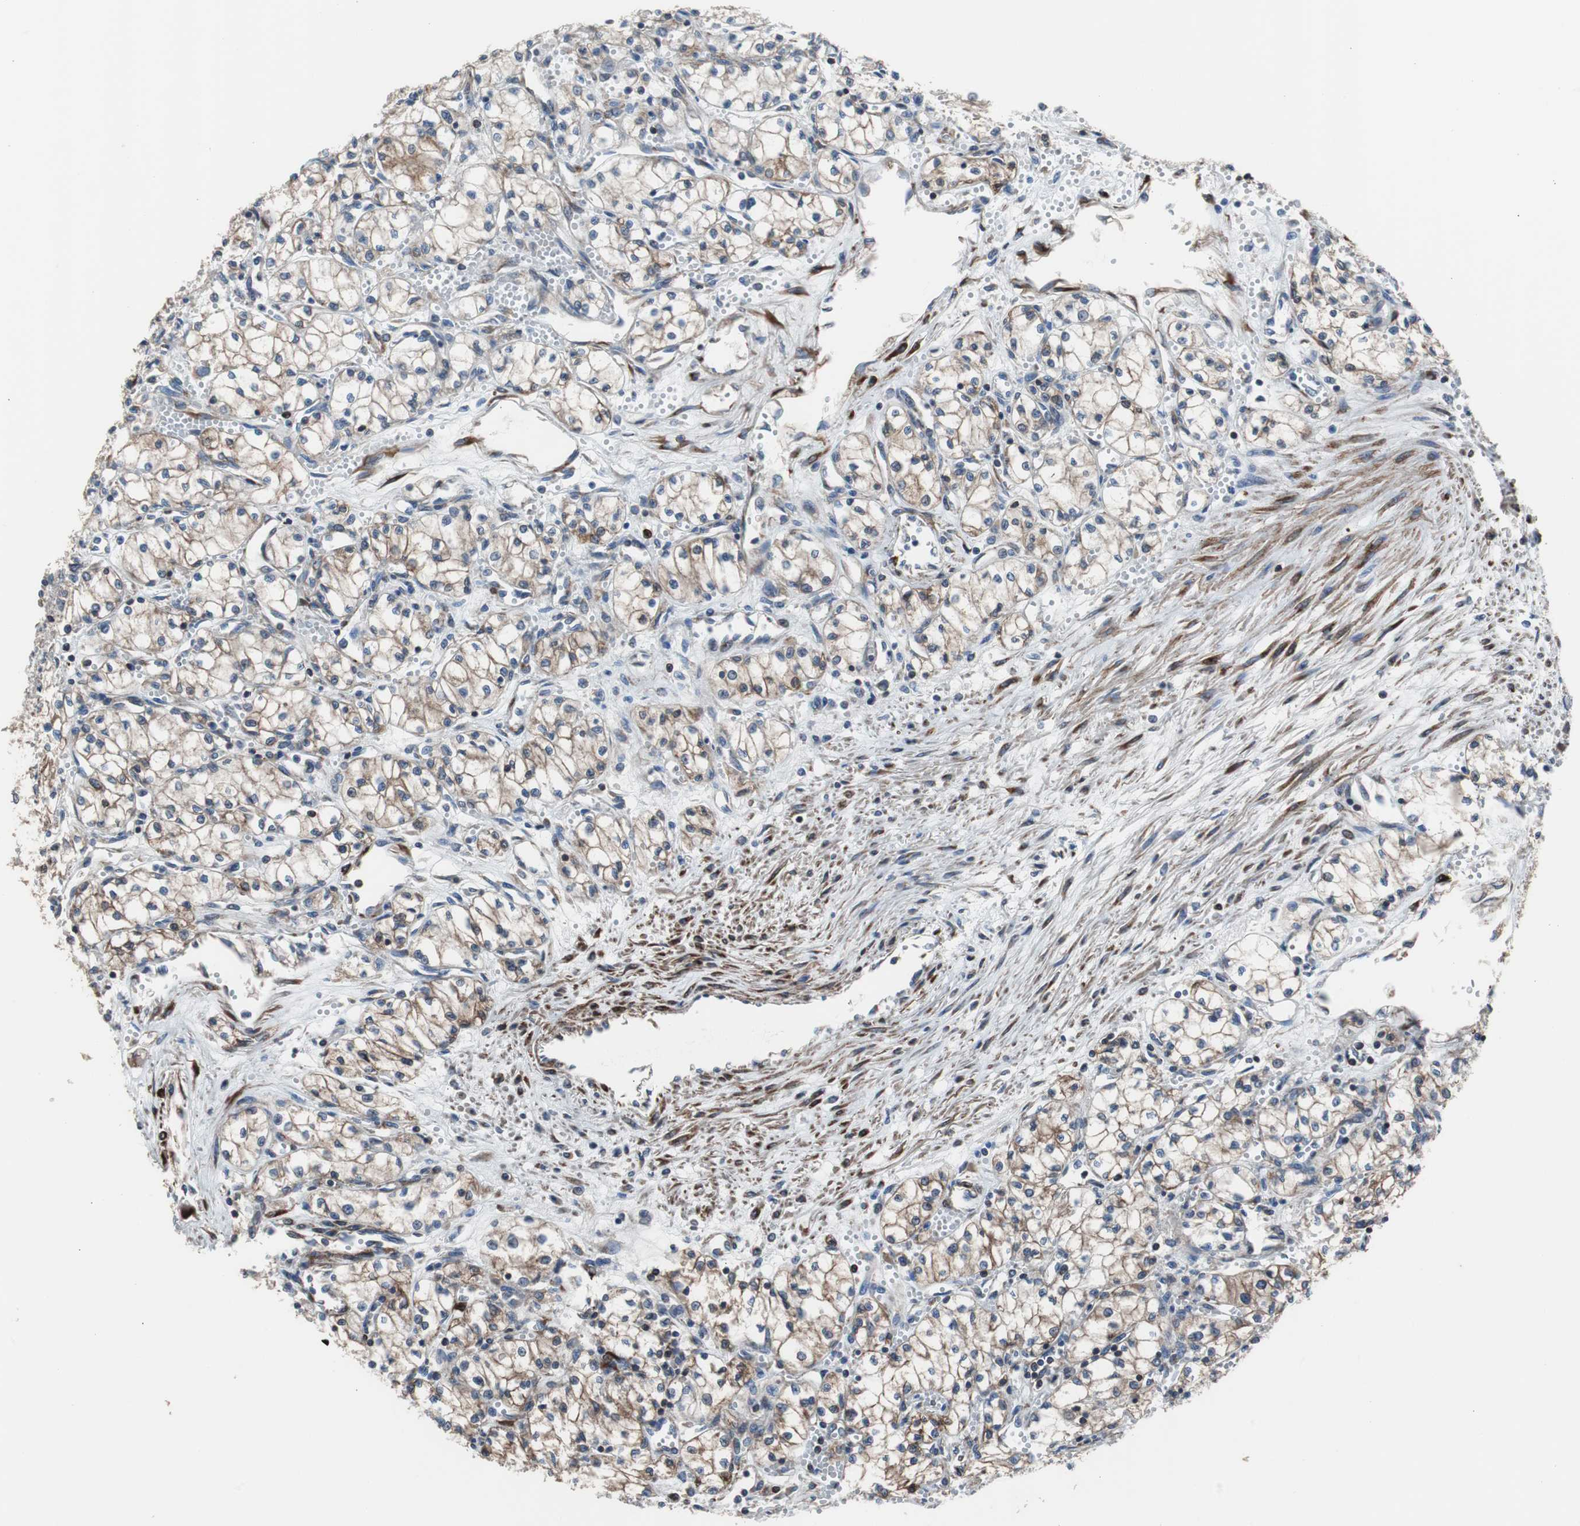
{"staining": {"intensity": "weak", "quantity": "25%-75%", "location": "cytoplasmic/membranous"}, "tissue": "renal cancer", "cell_type": "Tumor cells", "image_type": "cancer", "snomed": [{"axis": "morphology", "description": "Normal tissue, NOS"}, {"axis": "morphology", "description": "Adenocarcinoma, NOS"}, {"axis": "topography", "description": "Kidney"}], "caption": "Immunohistochemistry (IHC) photomicrograph of neoplastic tissue: renal adenocarcinoma stained using immunohistochemistry (IHC) shows low levels of weak protein expression localized specifically in the cytoplasmic/membranous of tumor cells, appearing as a cytoplasmic/membranous brown color.", "gene": "PBXIP1", "patient": {"sex": "male", "age": 59}}